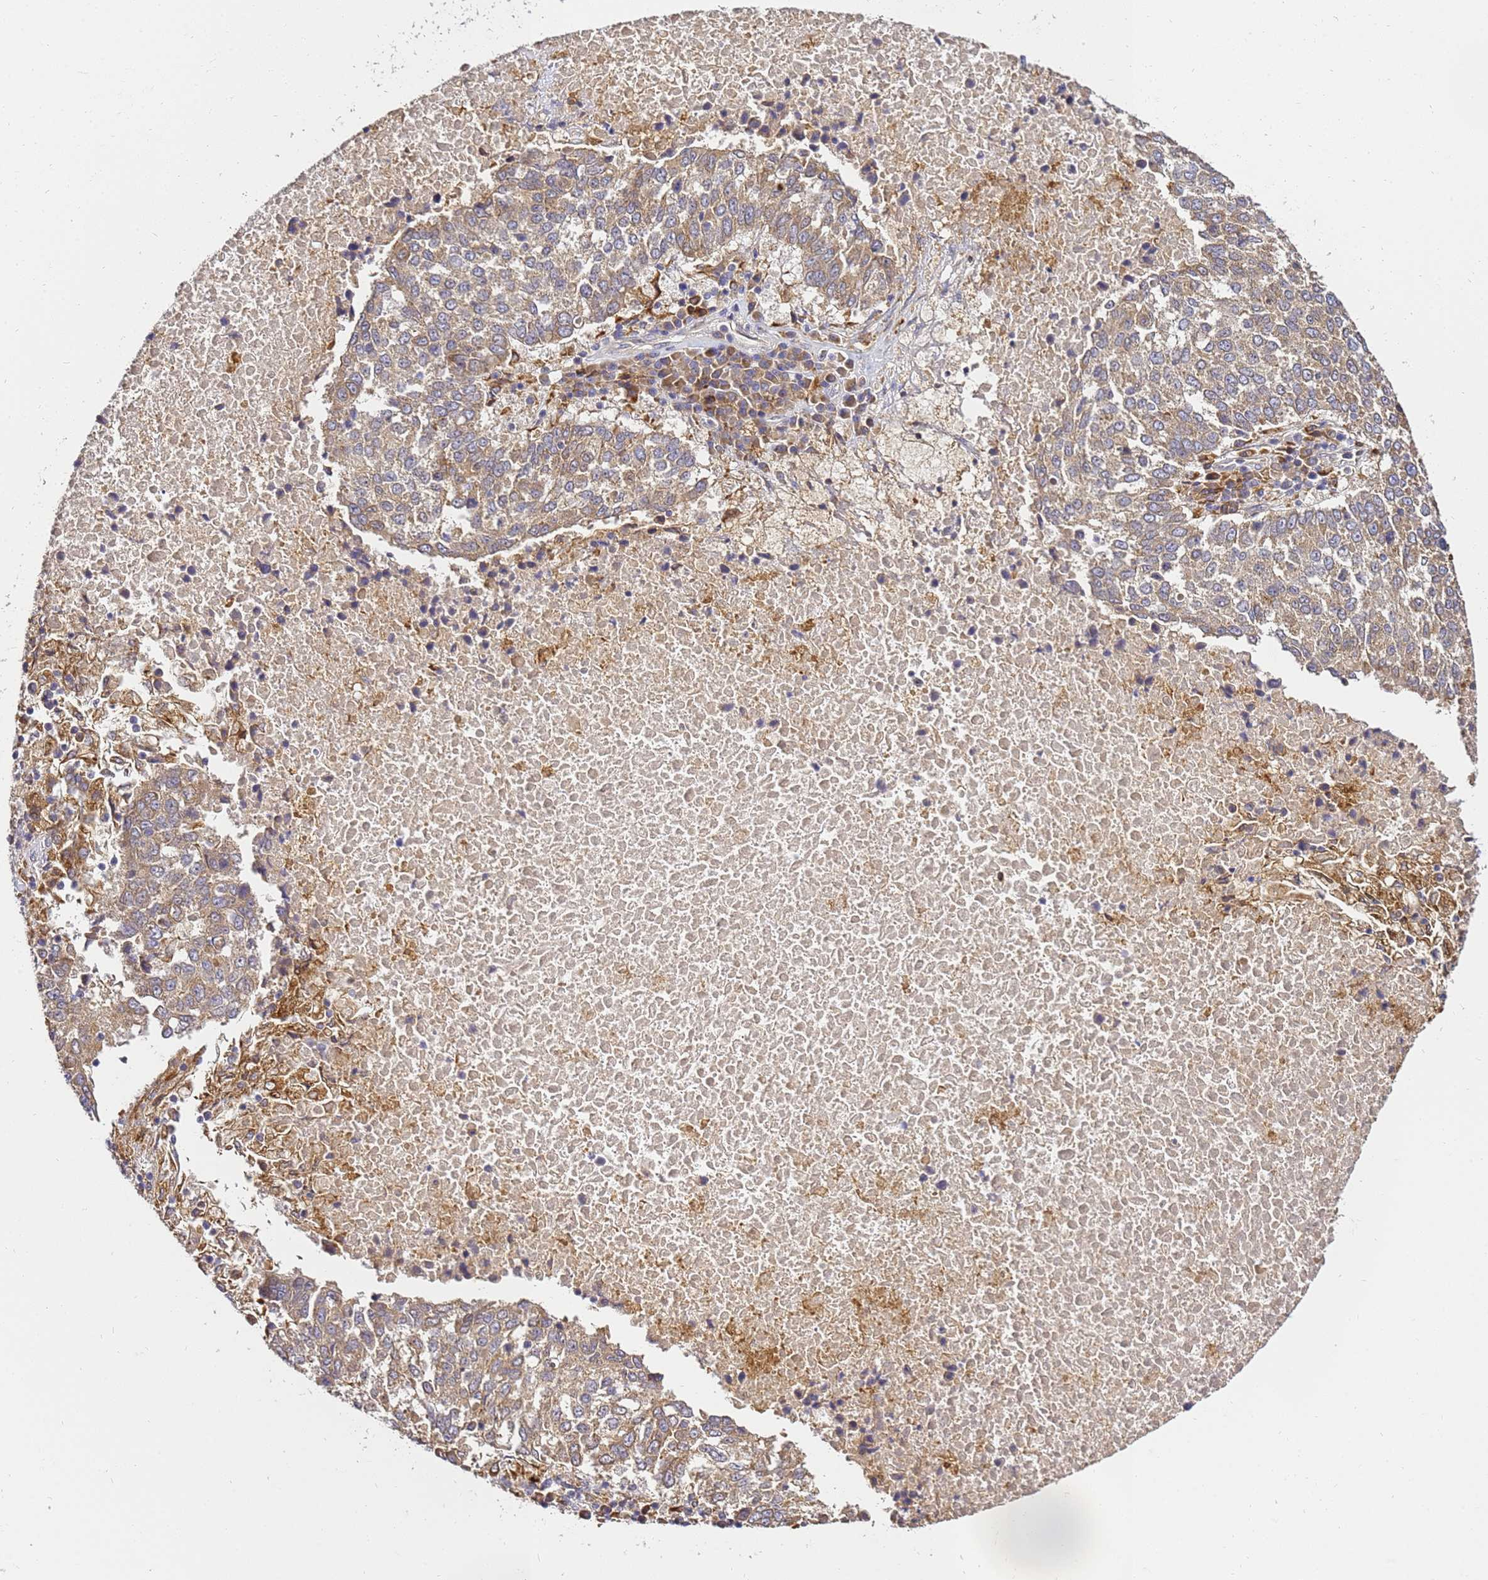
{"staining": {"intensity": "moderate", "quantity": ">75%", "location": "cytoplasmic/membranous"}, "tissue": "lung cancer", "cell_type": "Tumor cells", "image_type": "cancer", "snomed": [{"axis": "morphology", "description": "Squamous cell carcinoma, NOS"}, {"axis": "topography", "description": "Lung"}], "caption": "Approximately >75% of tumor cells in human squamous cell carcinoma (lung) show moderate cytoplasmic/membranous protein expression as visualized by brown immunohistochemical staining.", "gene": "ADPGK", "patient": {"sex": "male", "age": 73}}